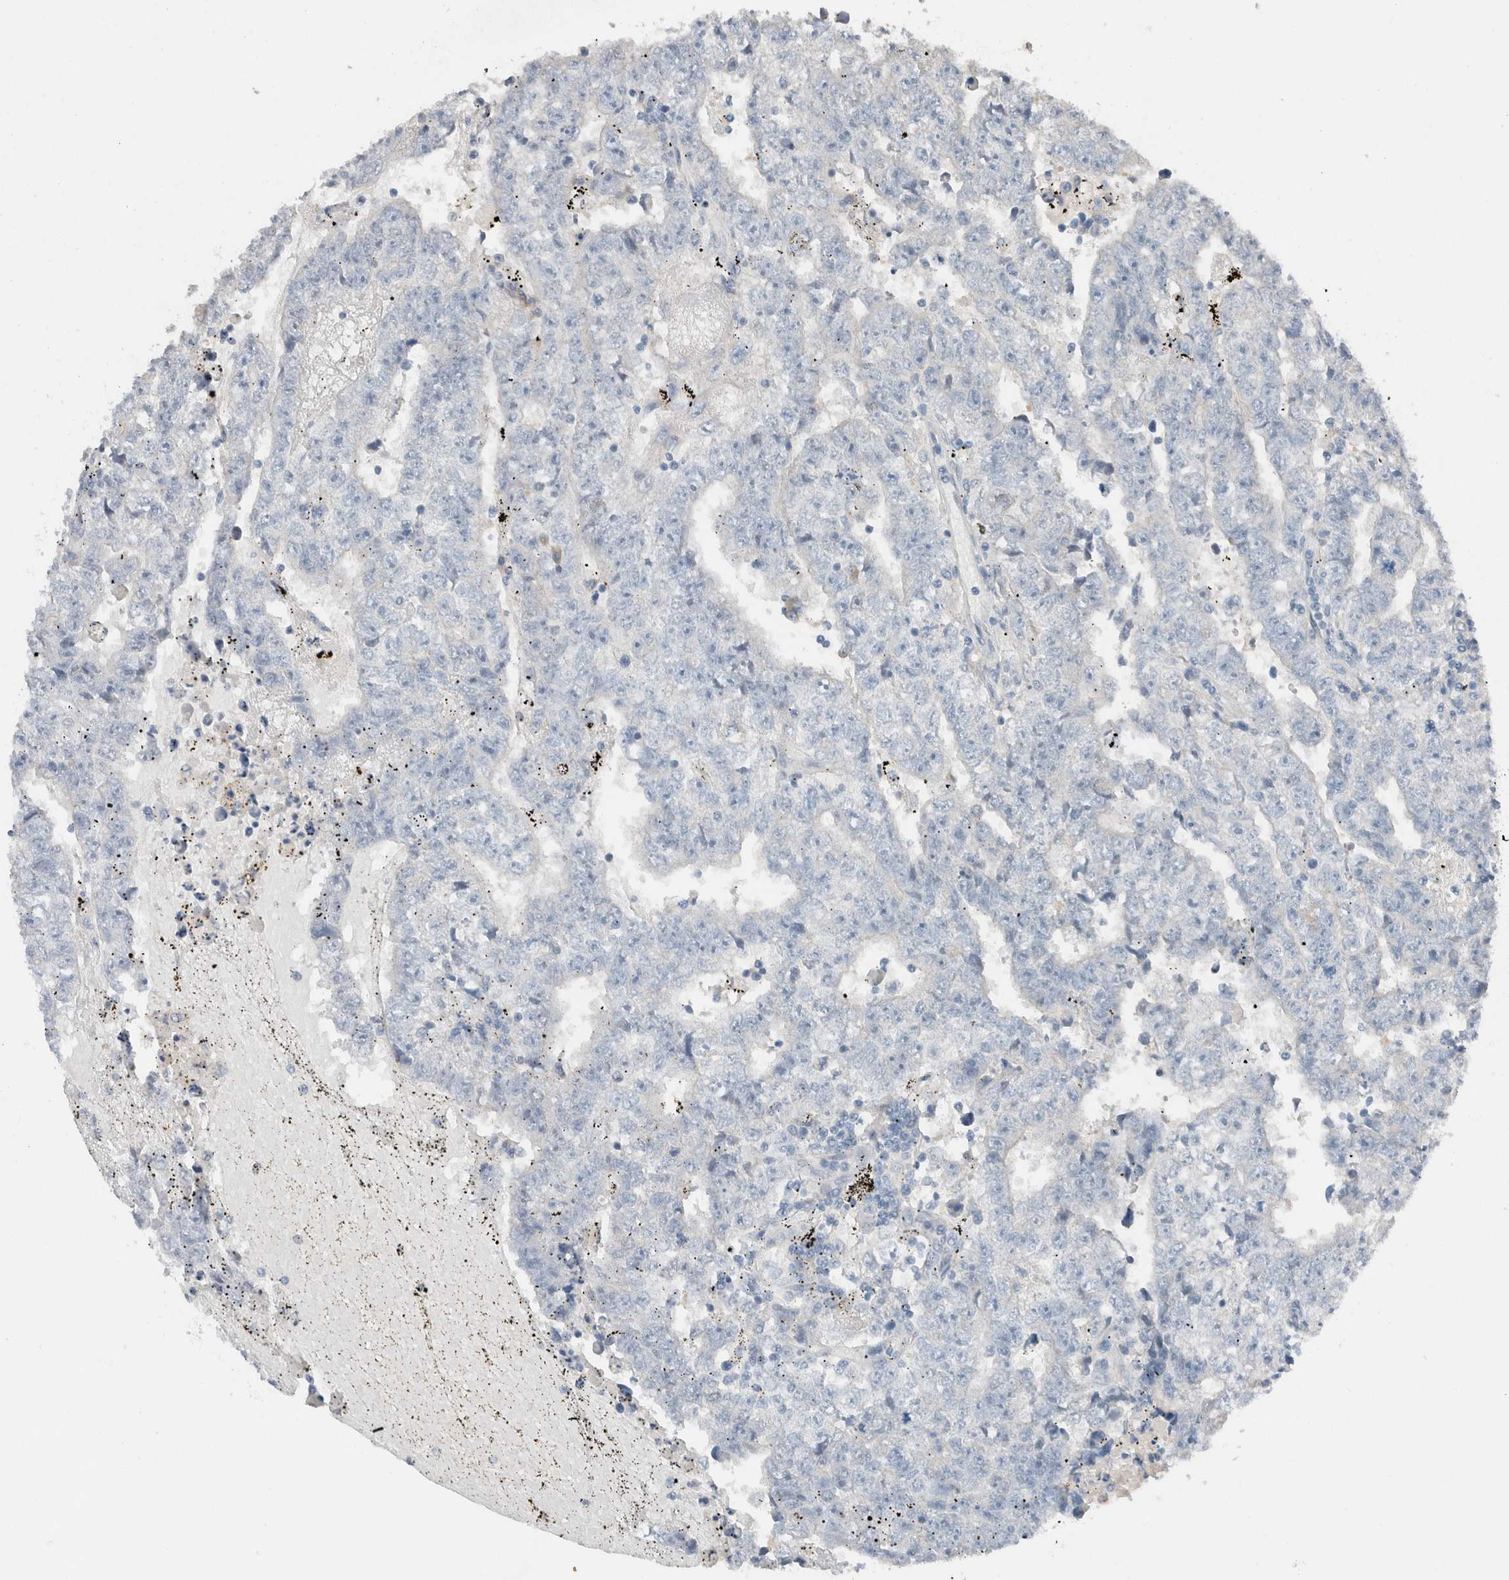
{"staining": {"intensity": "negative", "quantity": "none", "location": "none"}, "tissue": "testis cancer", "cell_type": "Tumor cells", "image_type": "cancer", "snomed": [{"axis": "morphology", "description": "Carcinoma, Embryonal, NOS"}, {"axis": "topography", "description": "Testis"}], "caption": "Human testis cancer stained for a protein using immunohistochemistry displays no expression in tumor cells.", "gene": "DUOX1", "patient": {"sex": "male", "age": 25}}